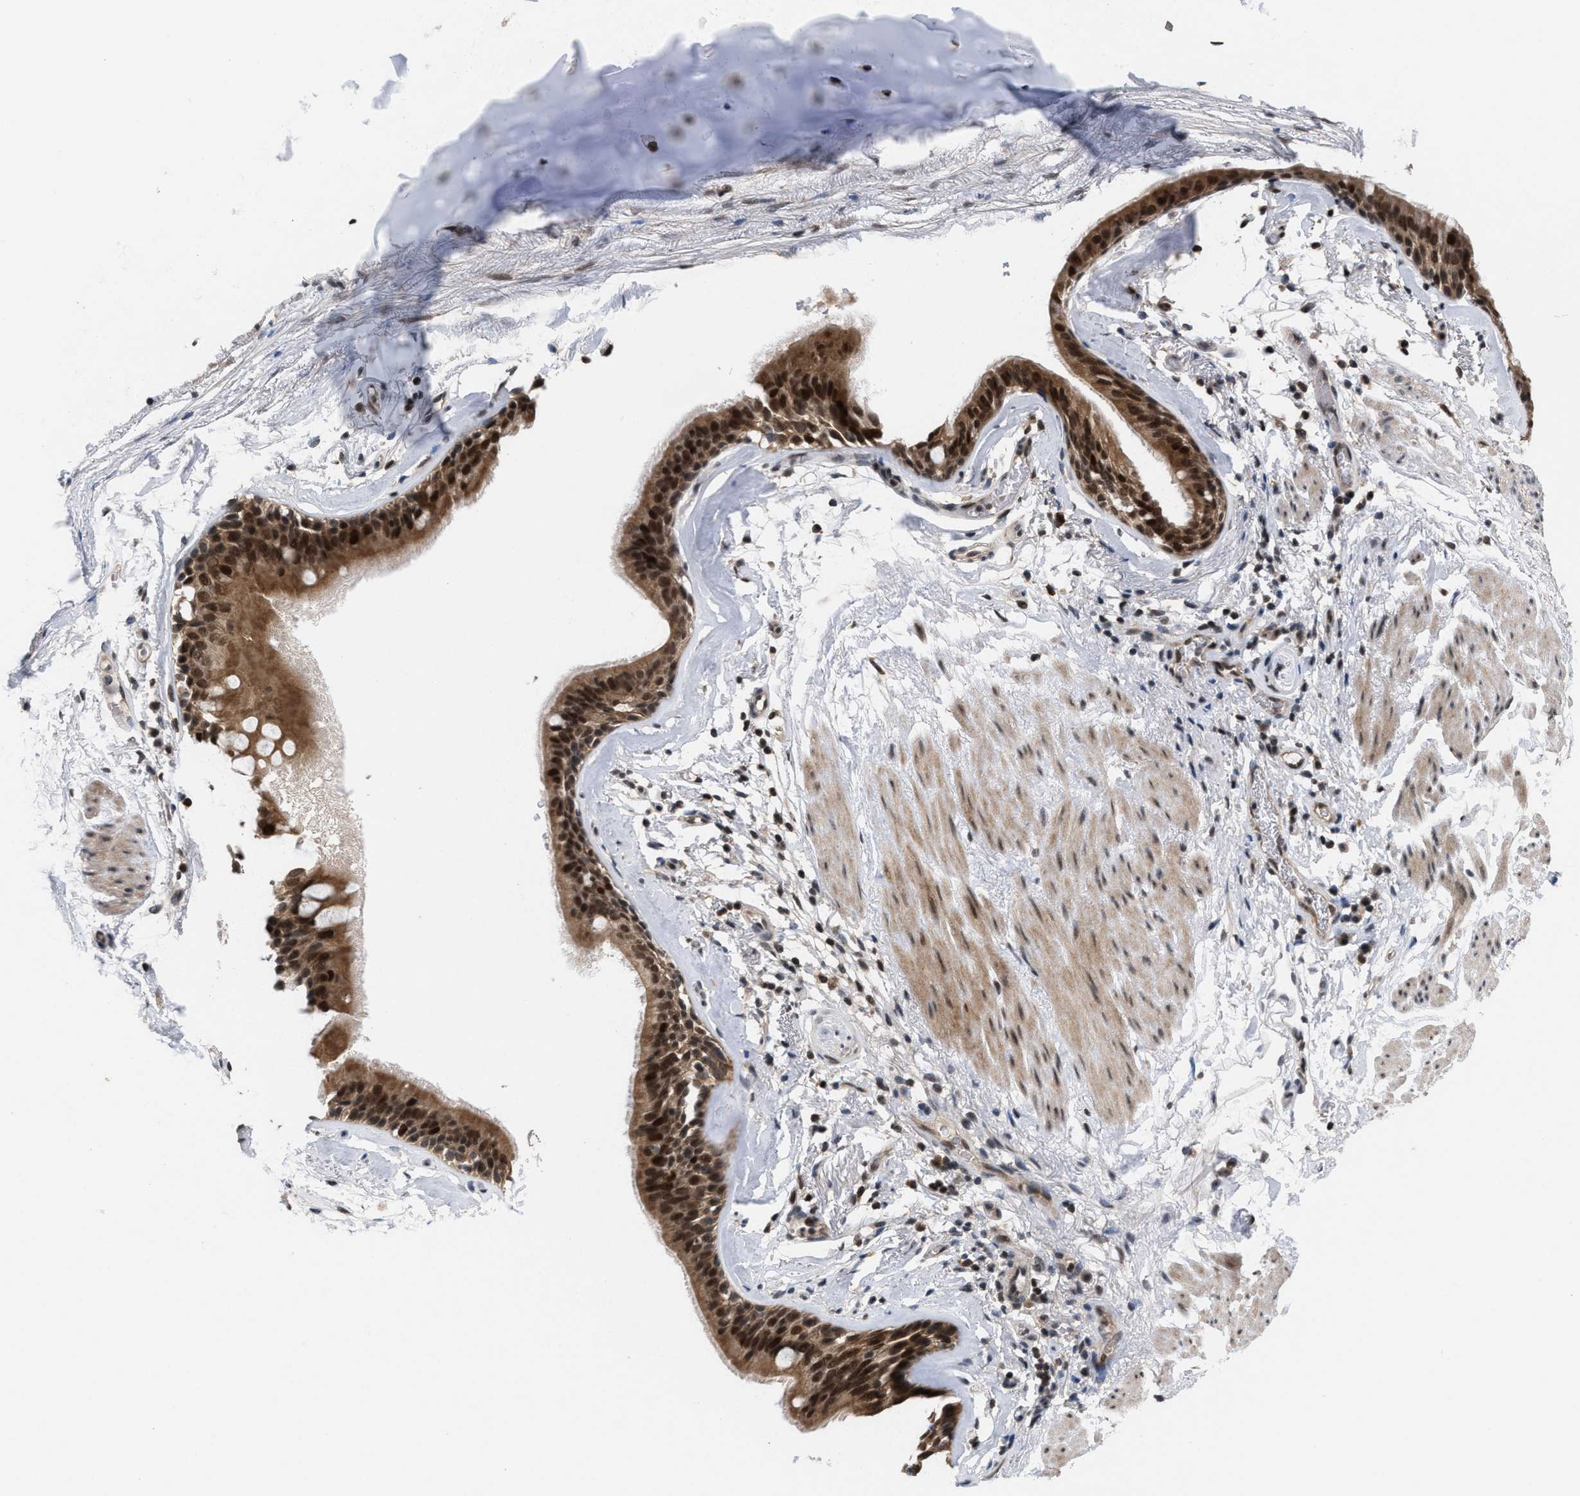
{"staining": {"intensity": "strong", "quantity": ">75%", "location": "cytoplasmic/membranous,nuclear"}, "tissue": "bronchus", "cell_type": "Respiratory epithelial cells", "image_type": "normal", "snomed": [{"axis": "morphology", "description": "Normal tissue, NOS"}, {"axis": "topography", "description": "Cartilage tissue"}], "caption": "A high amount of strong cytoplasmic/membranous,nuclear staining is seen in approximately >75% of respiratory epithelial cells in normal bronchus.", "gene": "C9orf78", "patient": {"sex": "female", "age": 63}}